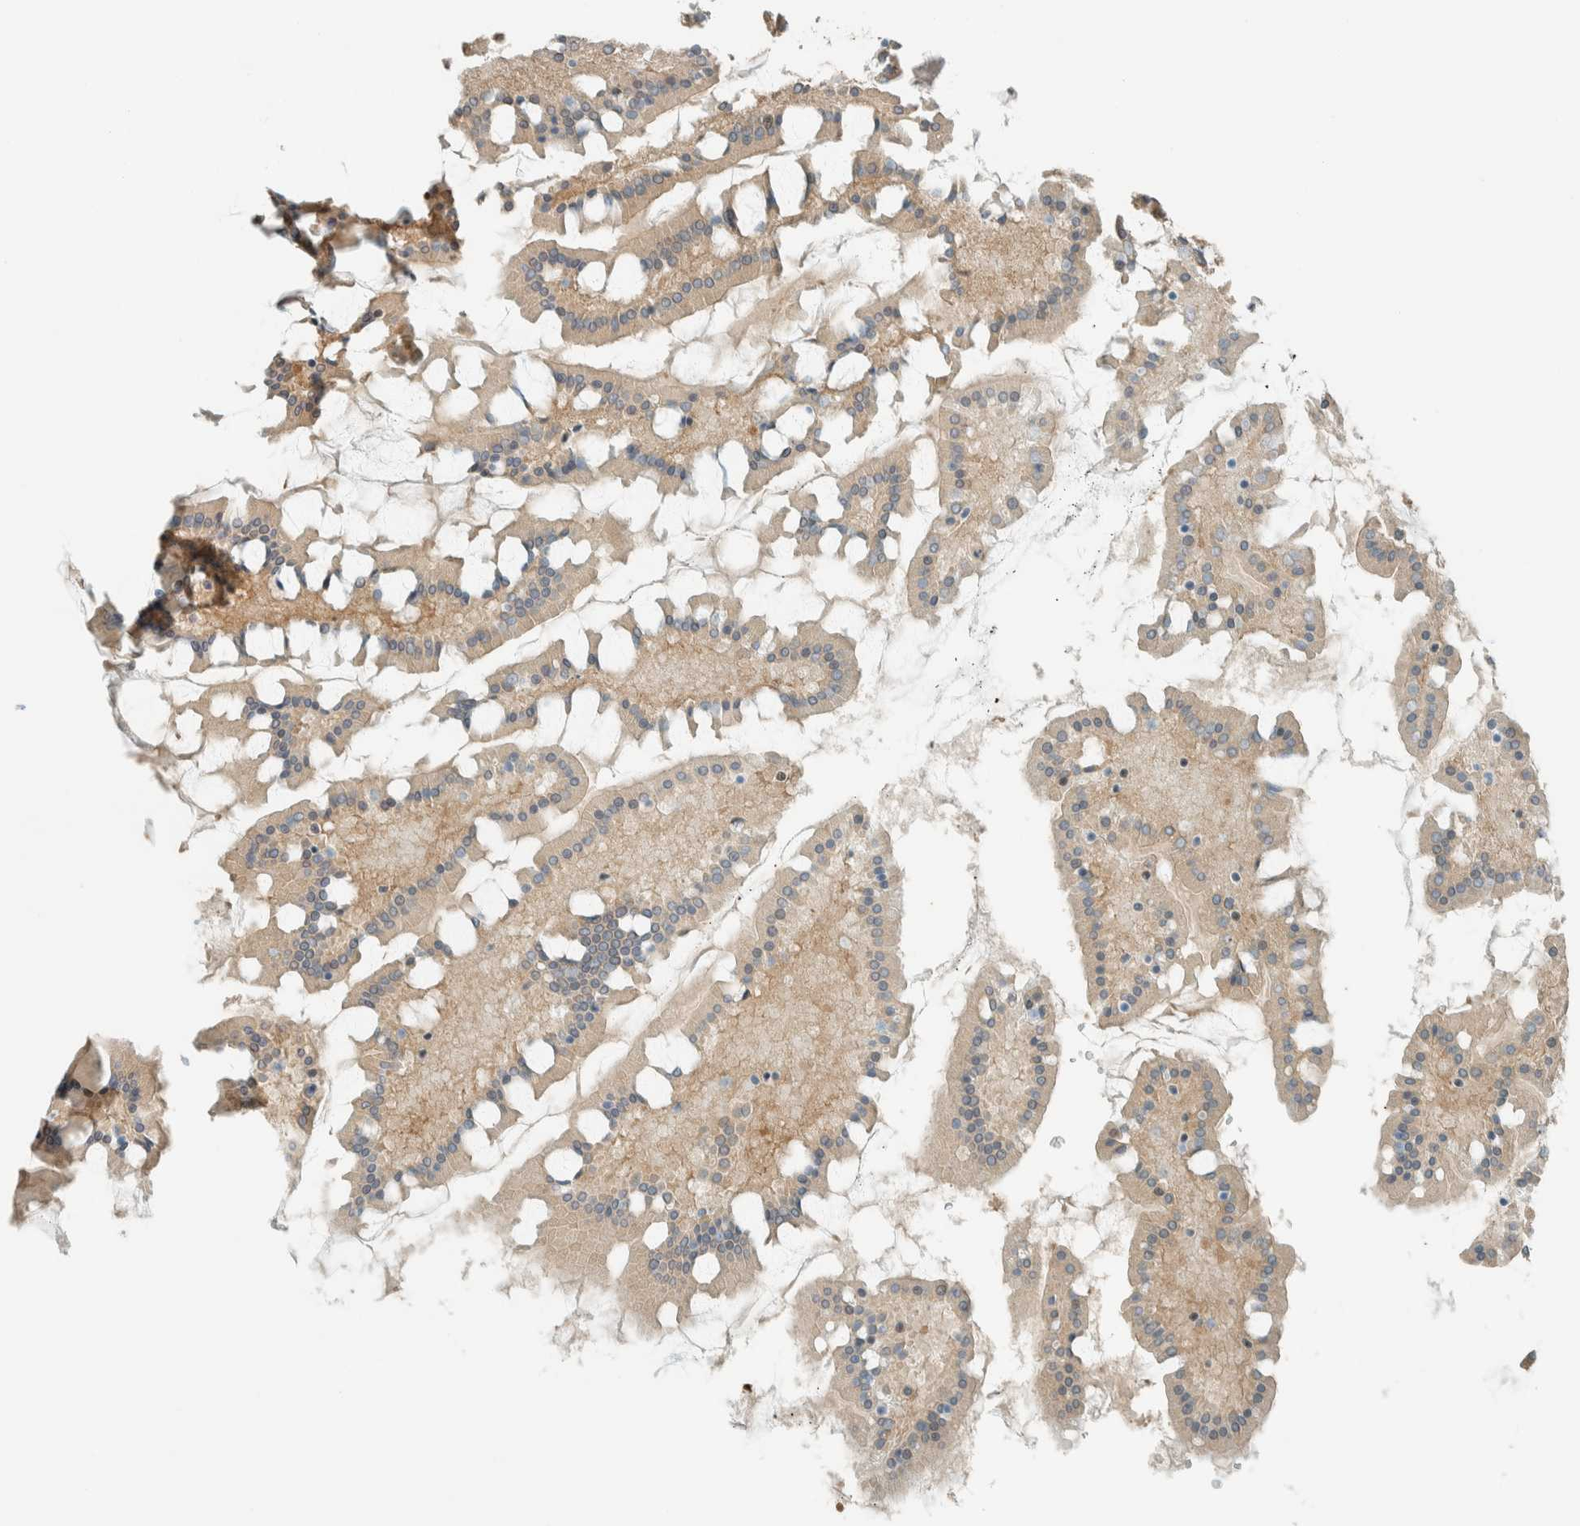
{"staining": {"intensity": "moderate", "quantity": "25%-75%", "location": "cytoplasmic/membranous"}, "tissue": "small intestine", "cell_type": "Glandular cells", "image_type": "normal", "snomed": [{"axis": "morphology", "description": "Normal tissue, NOS"}, {"axis": "topography", "description": "Small intestine"}], "caption": "Moderate cytoplasmic/membranous protein positivity is appreciated in about 25%-75% of glandular cells in small intestine.", "gene": "NIBAN2", "patient": {"sex": "male", "age": 41}}